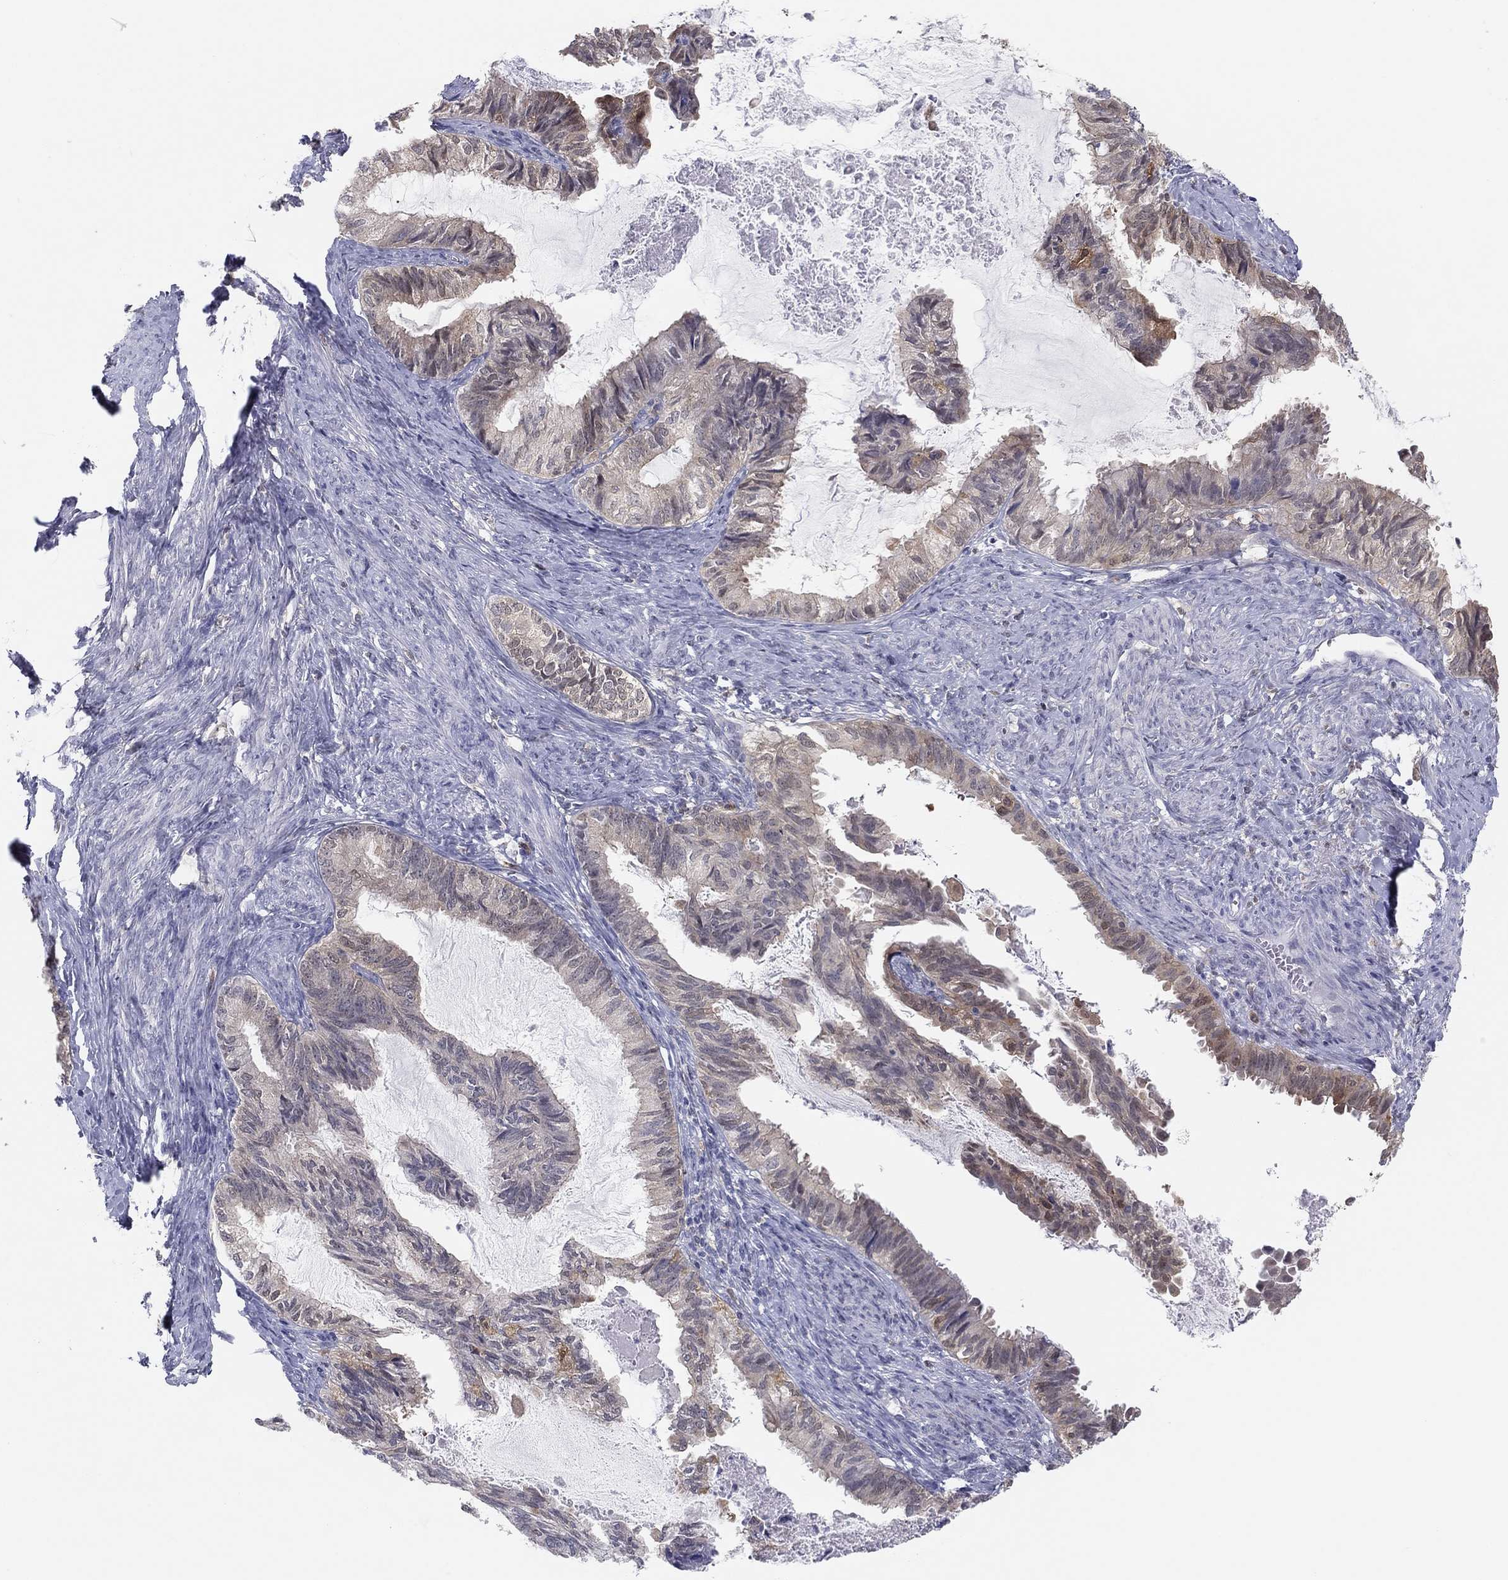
{"staining": {"intensity": "weak", "quantity": "<25%", "location": "cytoplasmic/membranous"}, "tissue": "endometrial cancer", "cell_type": "Tumor cells", "image_type": "cancer", "snomed": [{"axis": "morphology", "description": "Adenocarcinoma, NOS"}, {"axis": "topography", "description": "Endometrium"}], "caption": "Image shows no protein staining in tumor cells of endometrial cancer tissue.", "gene": "PDXK", "patient": {"sex": "female", "age": 86}}